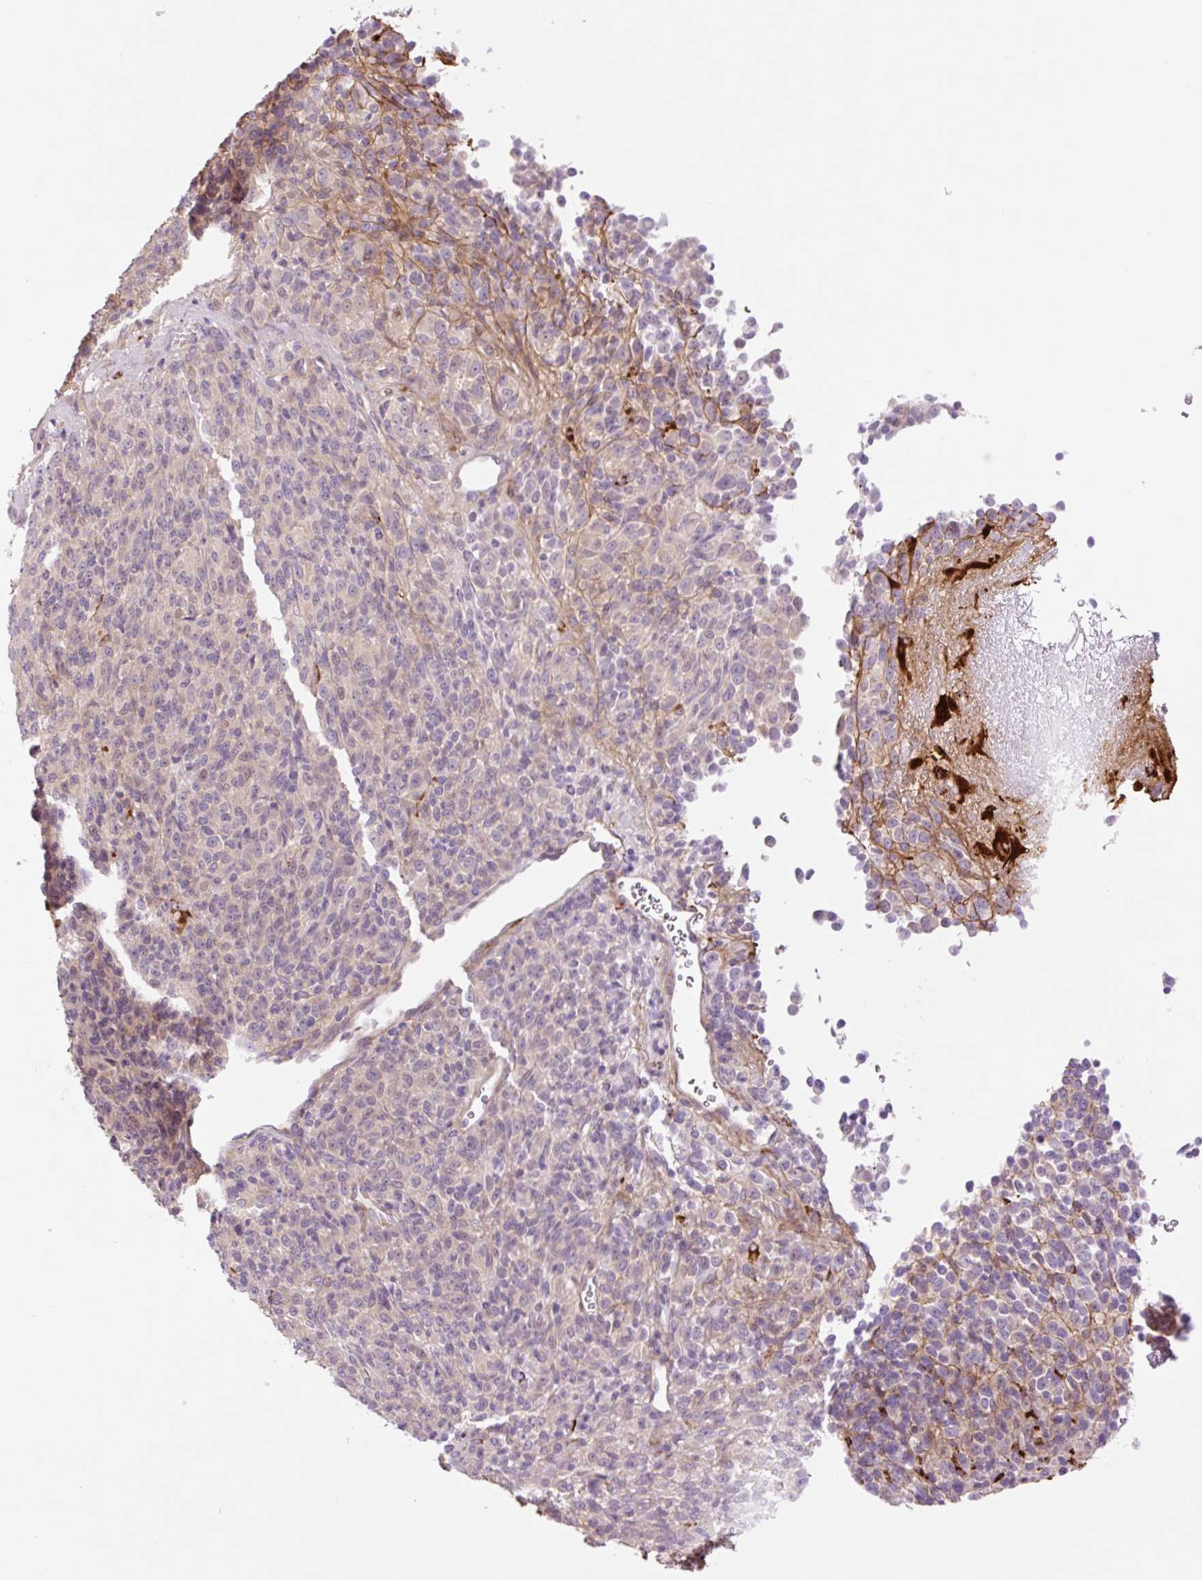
{"staining": {"intensity": "weak", "quantity": "<25%", "location": "cytoplasmic/membranous"}, "tissue": "melanoma", "cell_type": "Tumor cells", "image_type": "cancer", "snomed": [{"axis": "morphology", "description": "Malignant melanoma, Metastatic site"}, {"axis": "topography", "description": "Brain"}], "caption": "There is no significant expression in tumor cells of malignant melanoma (metastatic site).", "gene": "COL5A1", "patient": {"sex": "female", "age": 56}}